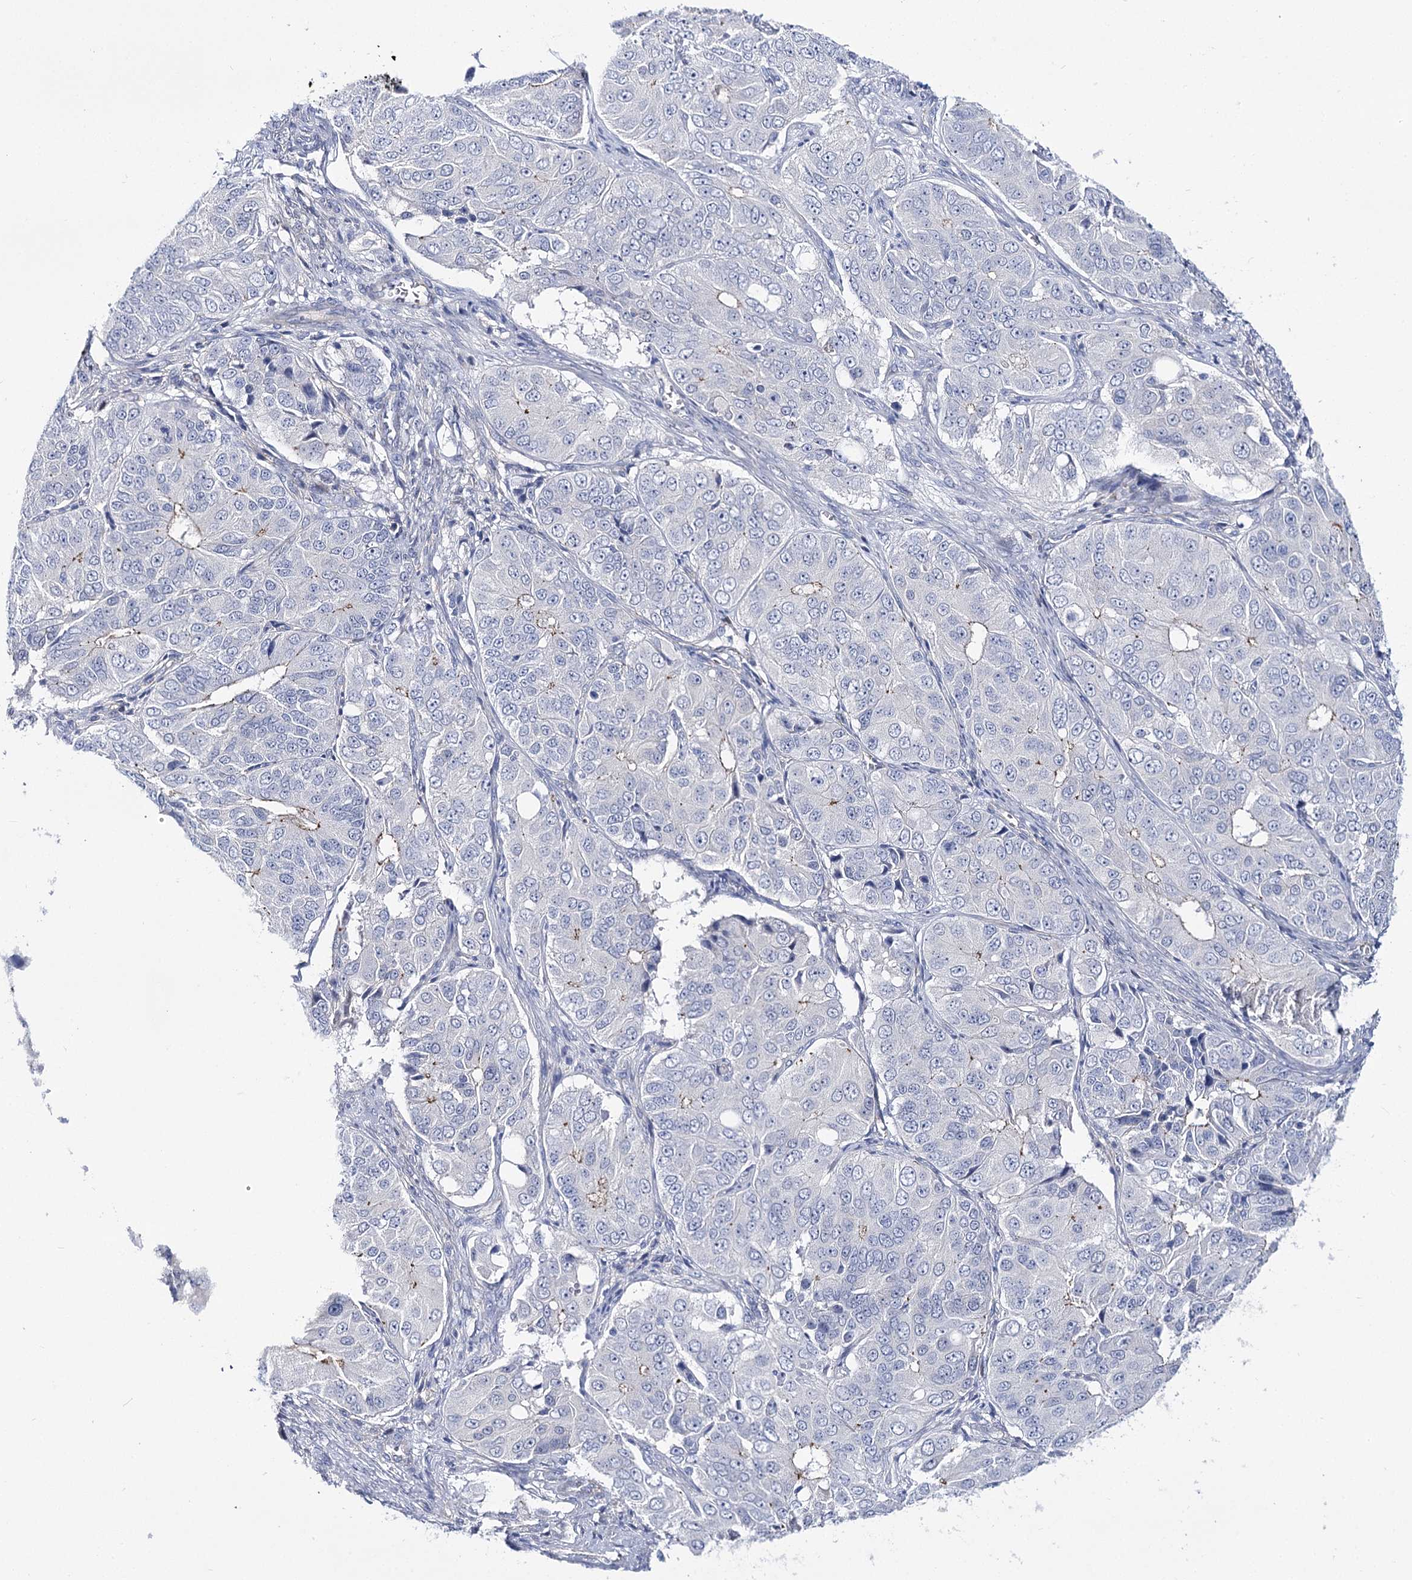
{"staining": {"intensity": "negative", "quantity": "none", "location": "none"}, "tissue": "ovarian cancer", "cell_type": "Tumor cells", "image_type": "cancer", "snomed": [{"axis": "morphology", "description": "Carcinoma, endometroid"}, {"axis": "topography", "description": "Ovary"}], "caption": "Micrograph shows no significant protein positivity in tumor cells of ovarian endometroid carcinoma.", "gene": "NRAP", "patient": {"sex": "female", "age": 51}}